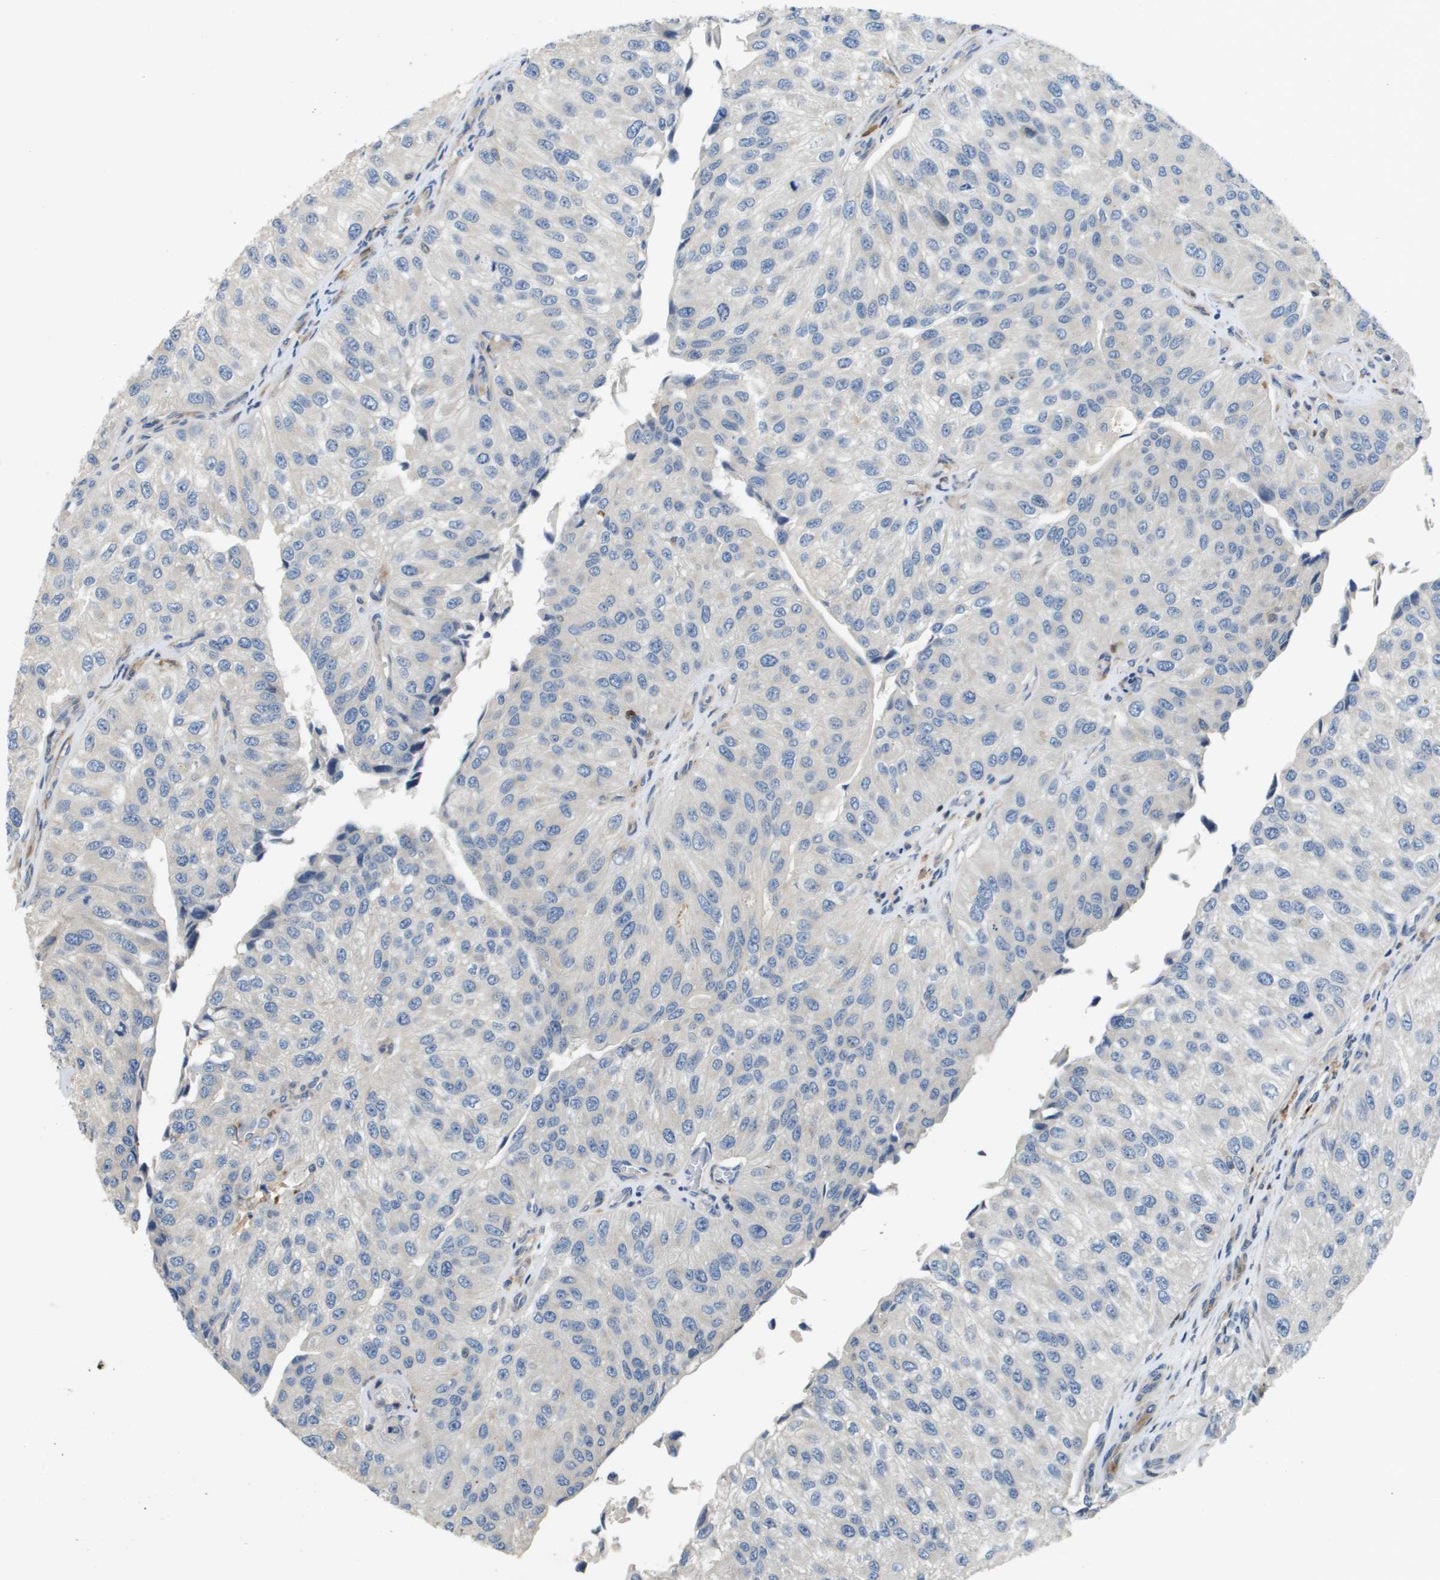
{"staining": {"intensity": "weak", "quantity": "<25%", "location": "cytoplasmic/membranous"}, "tissue": "urothelial cancer", "cell_type": "Tumor cells", "image_type": "cancer", "snomed": [{"axis": "morphology", "description": "Urothelial carcinoma, High grade"}, {"axis": "topography", "description": "Kidney"}, {"axis": "topography", "description": "Urinary bladder"}], "caption": "Immunohistochemical staining of urothelial carcinoma (high-grade) displays no significant positivity in tumor cells.", "gene": "SCN4B", "patient": {"sex": "male", "age": 77}}